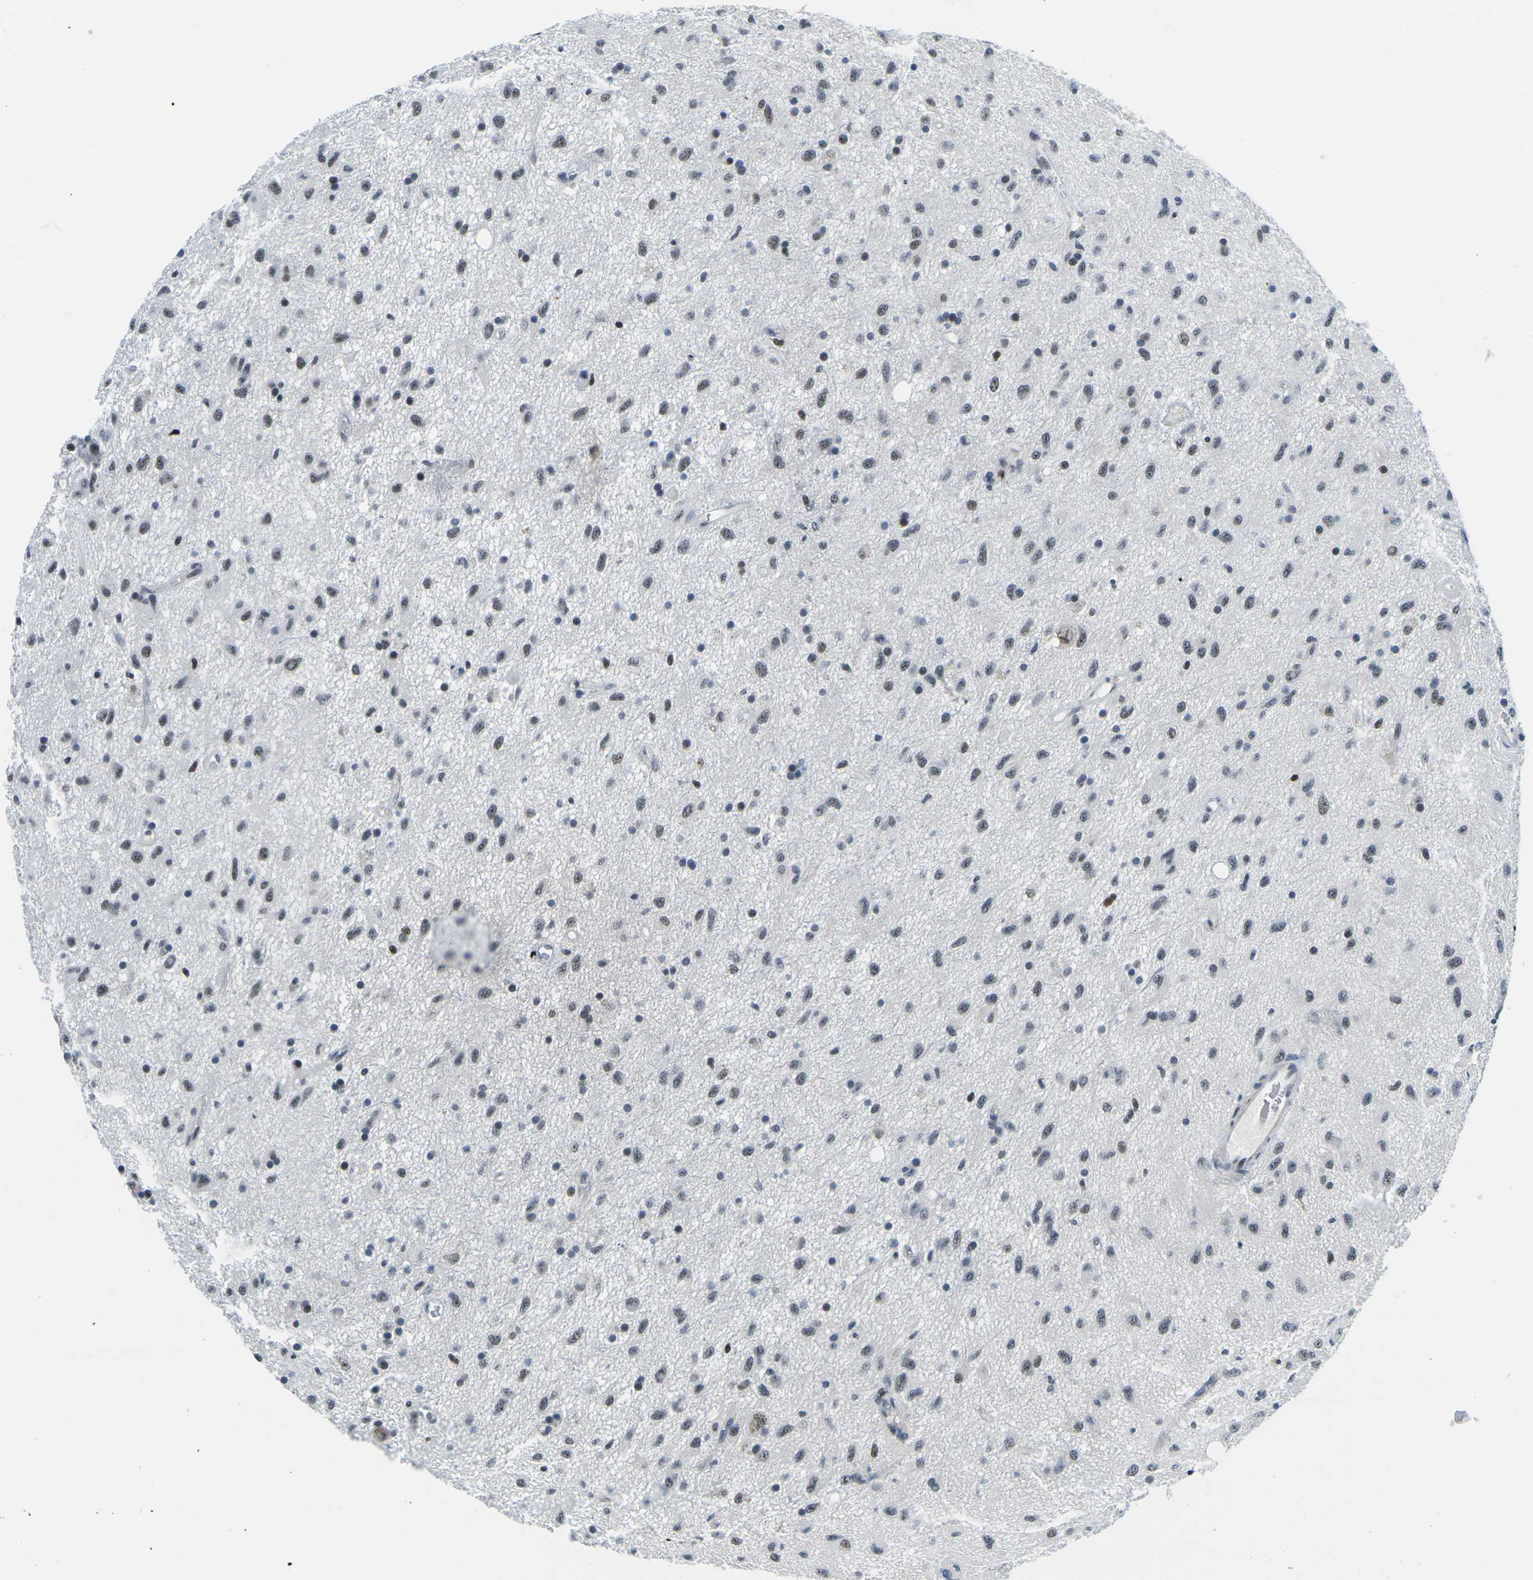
{"staining": {"intensity": "moderate", "quantity": "<25%", "location": "nuclear"}, "tissue": "glioma", "cell_type": "Tumor cells", "image_type": "cancer", "snomed": [{"axis": "morphology", "description": "Glioma, malignant, Low grade"}, {"axis": "topography", "description": "Brain"}], "caption": "Brown immunohistochemical staining in human malignant low-grade glioma shows moderate nuclear staining in about <25% of tumor cells. (IHC, brightfield microscopy, high magnification).", "gene": "PRPF8", "patient": {"sex": "male", "age": 77}}